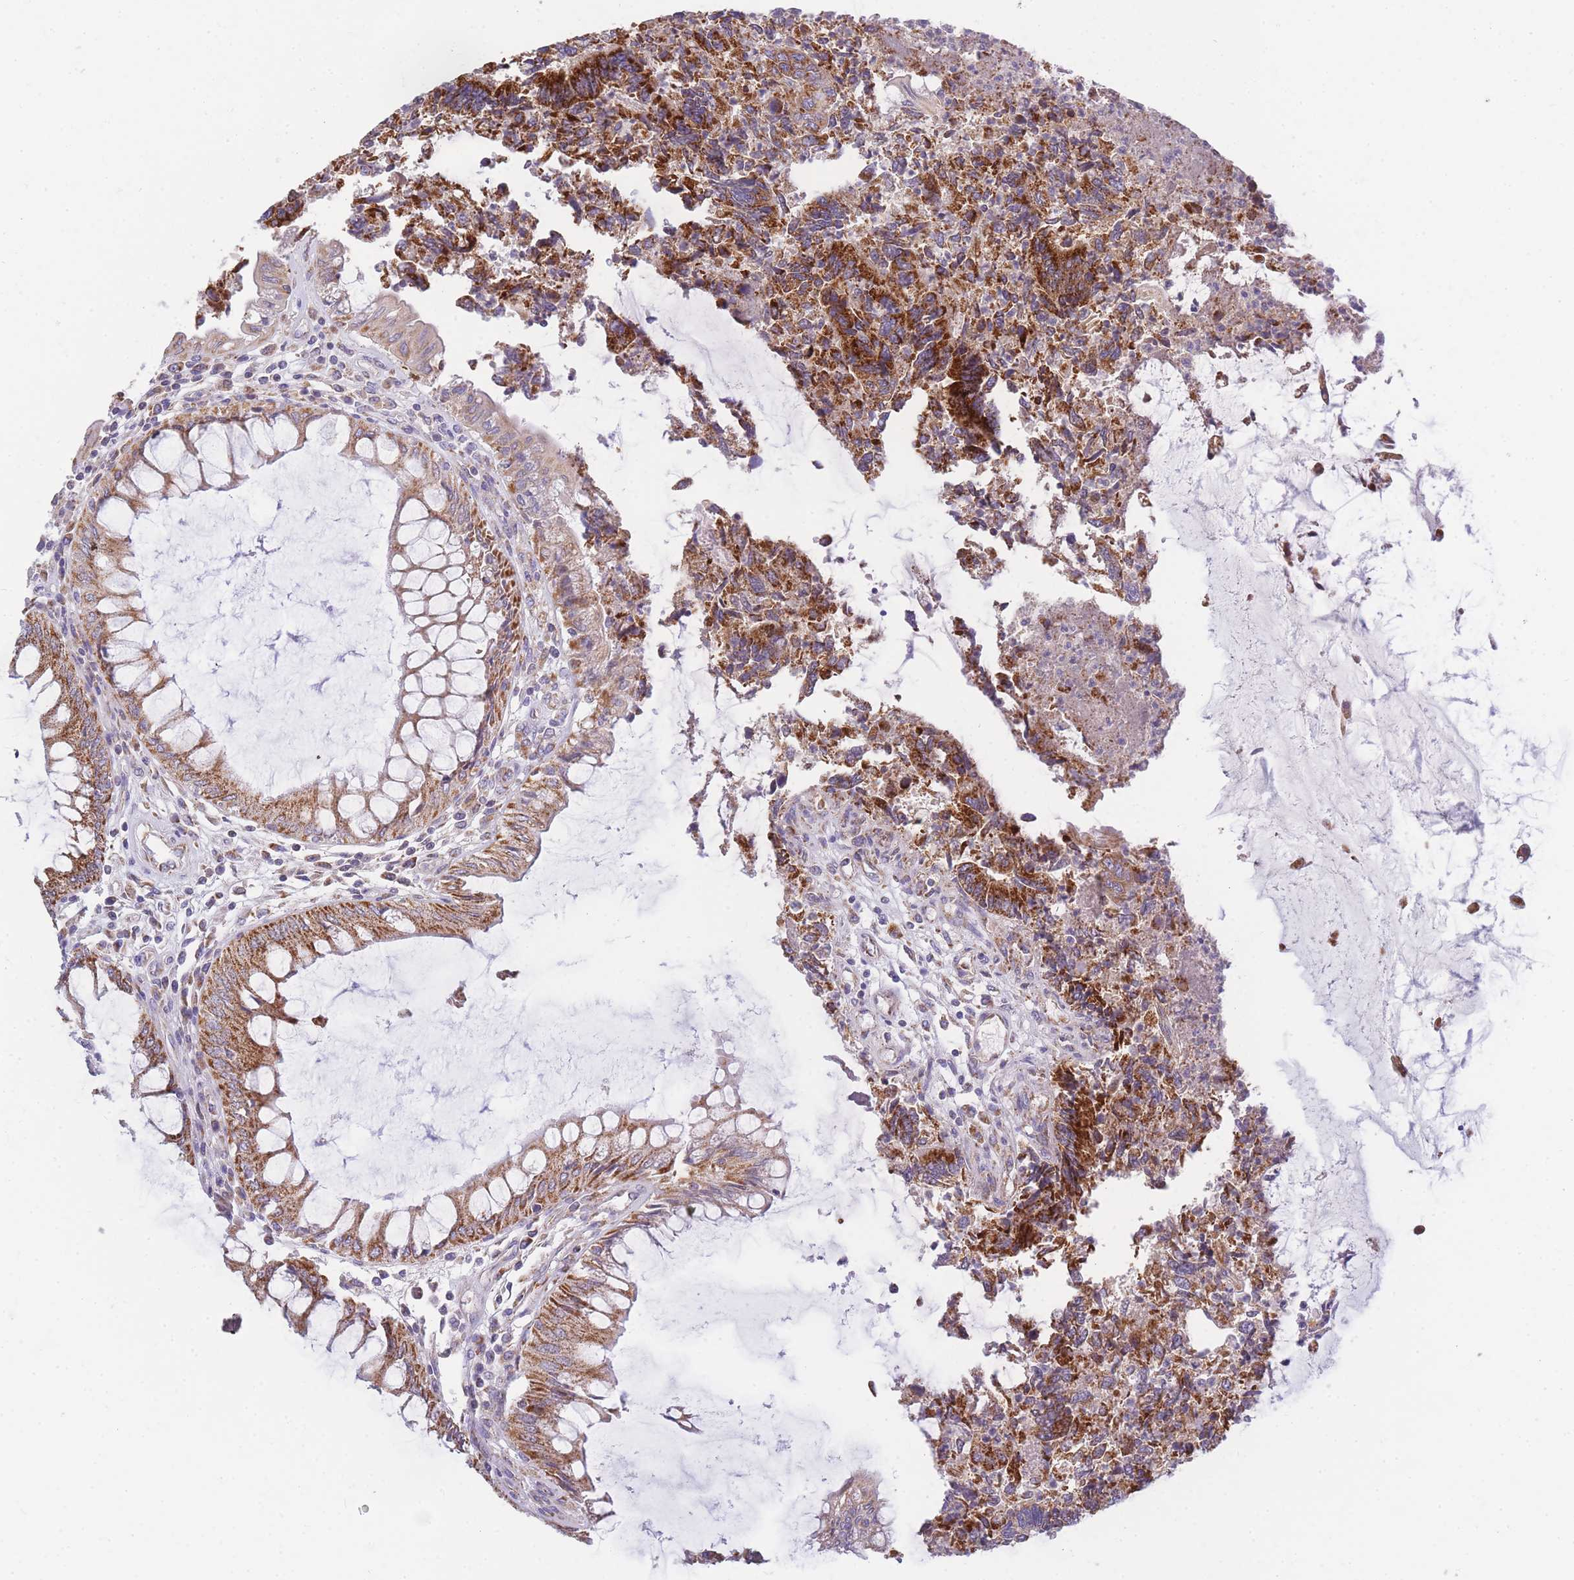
{"staining": {"intensity": "strong", "quantity": ">75%", "location": "cytoplasmic/membranous"}, "tissue": "colorectal cancer", "cell_type": "Tumor cells", "image_type": "cancer", "snomed": [{"axis": "morphology", "description": "Adenocarcinoma, NOS"}, {"axis": "topography", "description": "Colon"}], "caption": "Tumor cells display high levels of strong cytoplasmic/membranous expression in approximately >75% of cells in colorectal cancer (adenocarcinoma). (IHC, brightfield microscopy, high magnification).", "gene": "MRPS11", "patient": {"sex": "female", "age": 67}}